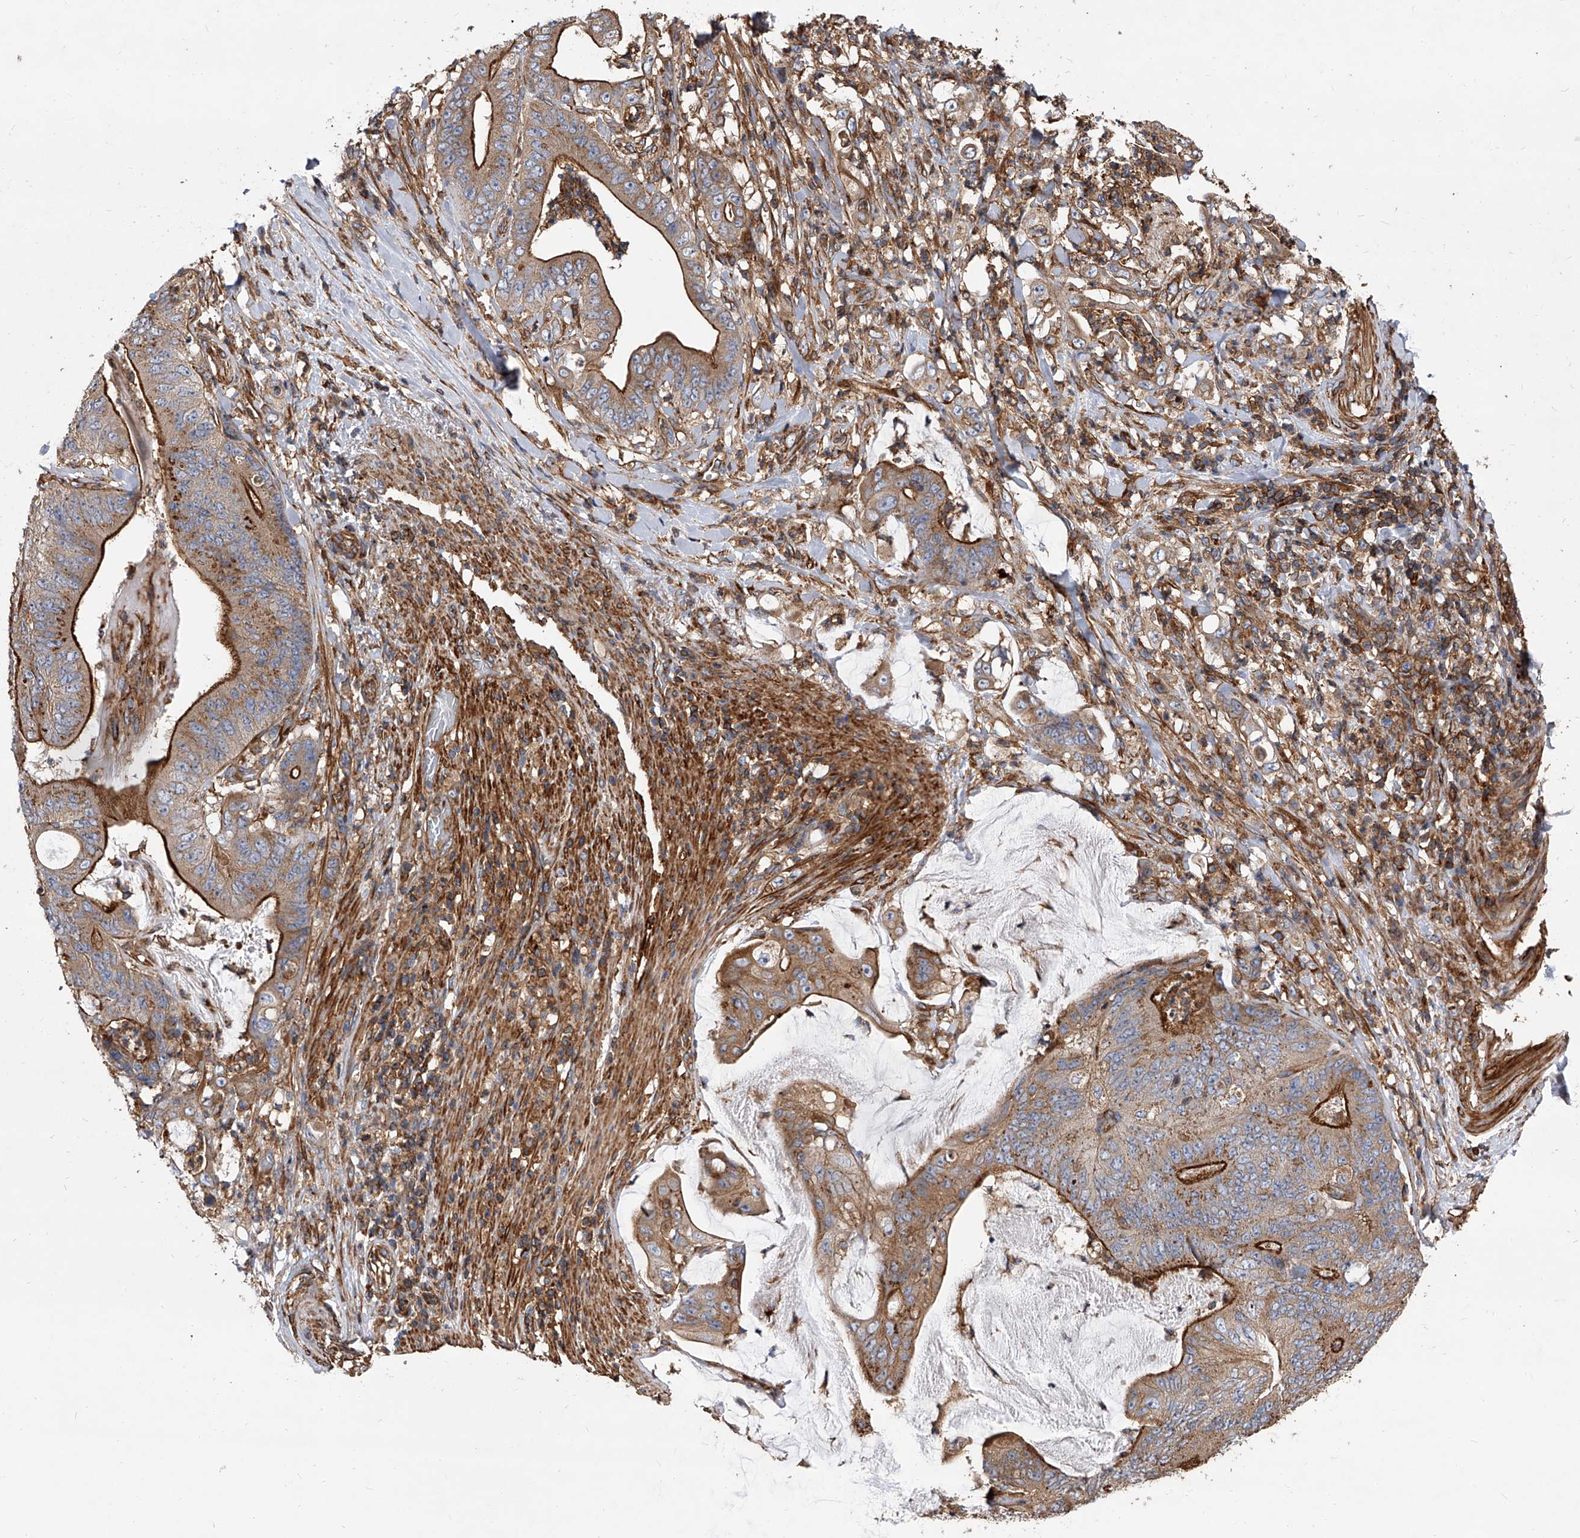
{"staining": {"intensity": "strong", "quantity": ">75%", "location": "cytoplasmic/membranous"}, "tissue": "stomach cancer", "cell_type": "Tumor cells", "image_type": "cancer", "snomed": [{"axis": "morphology", "description": "Adenocarcinoma, NOS"}, {"axis": "topography", "description": "Stomach"}], "caption": "A brown stain shows strong cytoplasmic/membranous positivity of a protein in human stomach cancer tumor cells.", "gene": "PISD", "patient": {"sex": "female", "age": 73}}